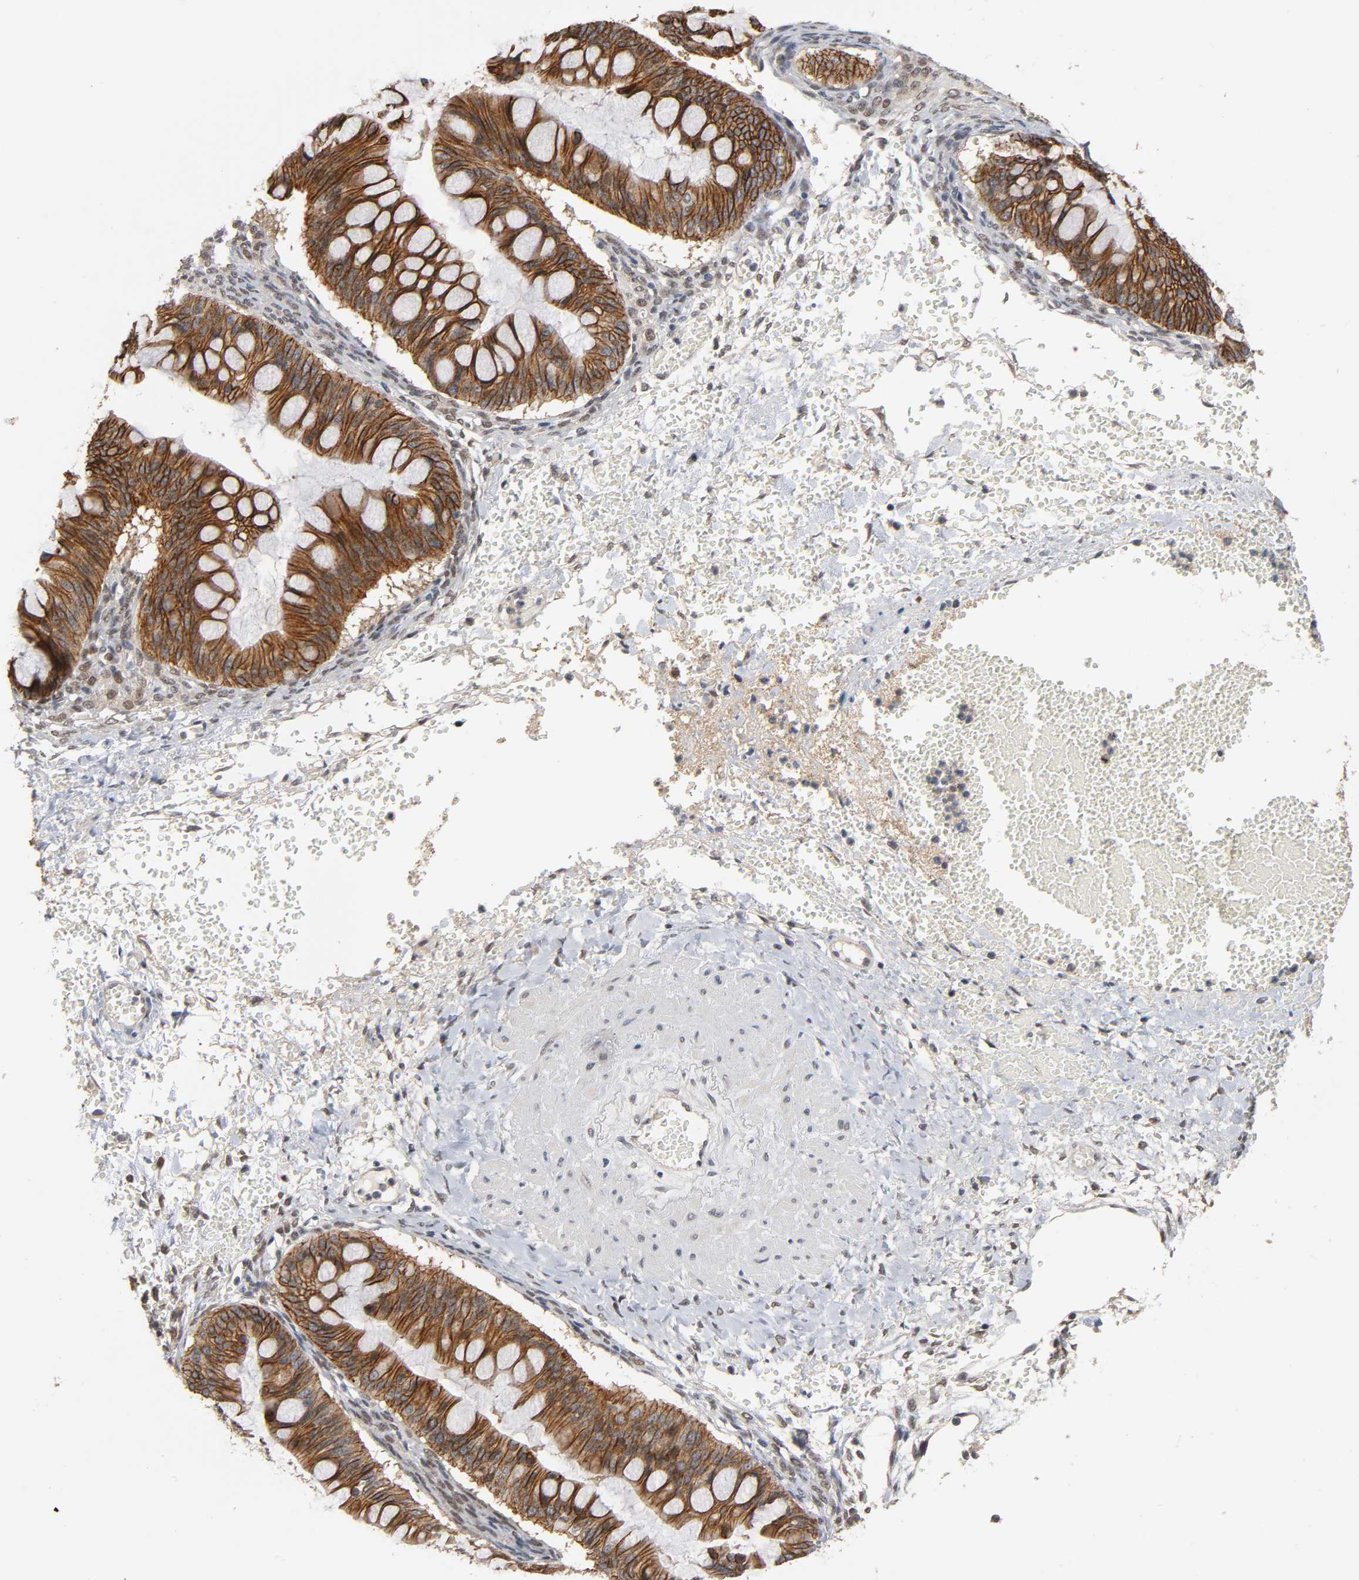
{"staining": {"intensity": "strong", "quantity": ">75%", "location": "cytoplasmic/membranous"}, "tissue": "ovarian cancer", "cell_type": "Tumor cells", "image_type": "cancer", "snomed": [{"axis": "morphology", "description": "Cystadenocarcinoma, mucinous, NOS"}, {"axis": "topography", "description": "Ovary"}], "caption": "Immunohistochemical staining of ovarian mucinous cystadenocarcinoma exhibits high levels of strong cytoplasmic/membranous protein staining in approximately >75% of tumor cells.", "gene": "HTR1E", "patient": {"sex": "female", "age": 73}}